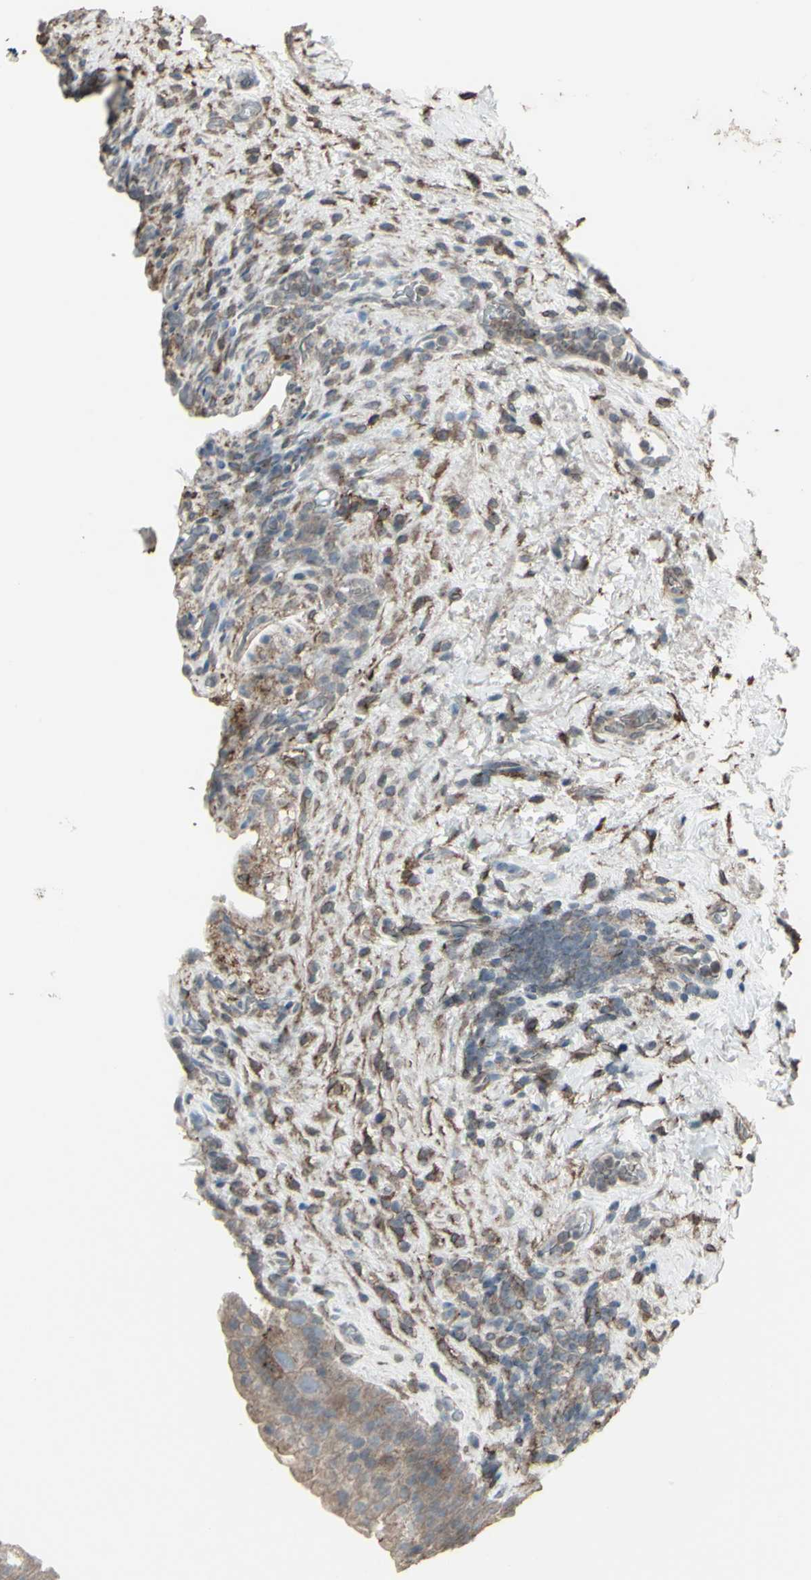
{"staining": {"intensity": "weak", "quantity": ">75%", "location": "cytoplasmic/membranous"}, "tissue": "urinary bladder", "cell_type": "Urothelial cells", "image_type": "normal", "snomed": [{"axis": "morphology", "description": "Normal tissue, NOS"}, {"axis": "topography", "description": "Urinary bladder"}], "caption": "The micrograph demonstrates immunohistochemical staining of benign urinary bladder. There is weak cytoplasmic/membranous expression is identified in approximately >75% of urothelial cells. (Stains: DAB (3,3'-diaminobenzidine) in brown, nuclei in blue, Microscopy: brightfield microscopy at high magnification).", "gene": "SMO", "patient": {"sex": "female", "age": 64}}